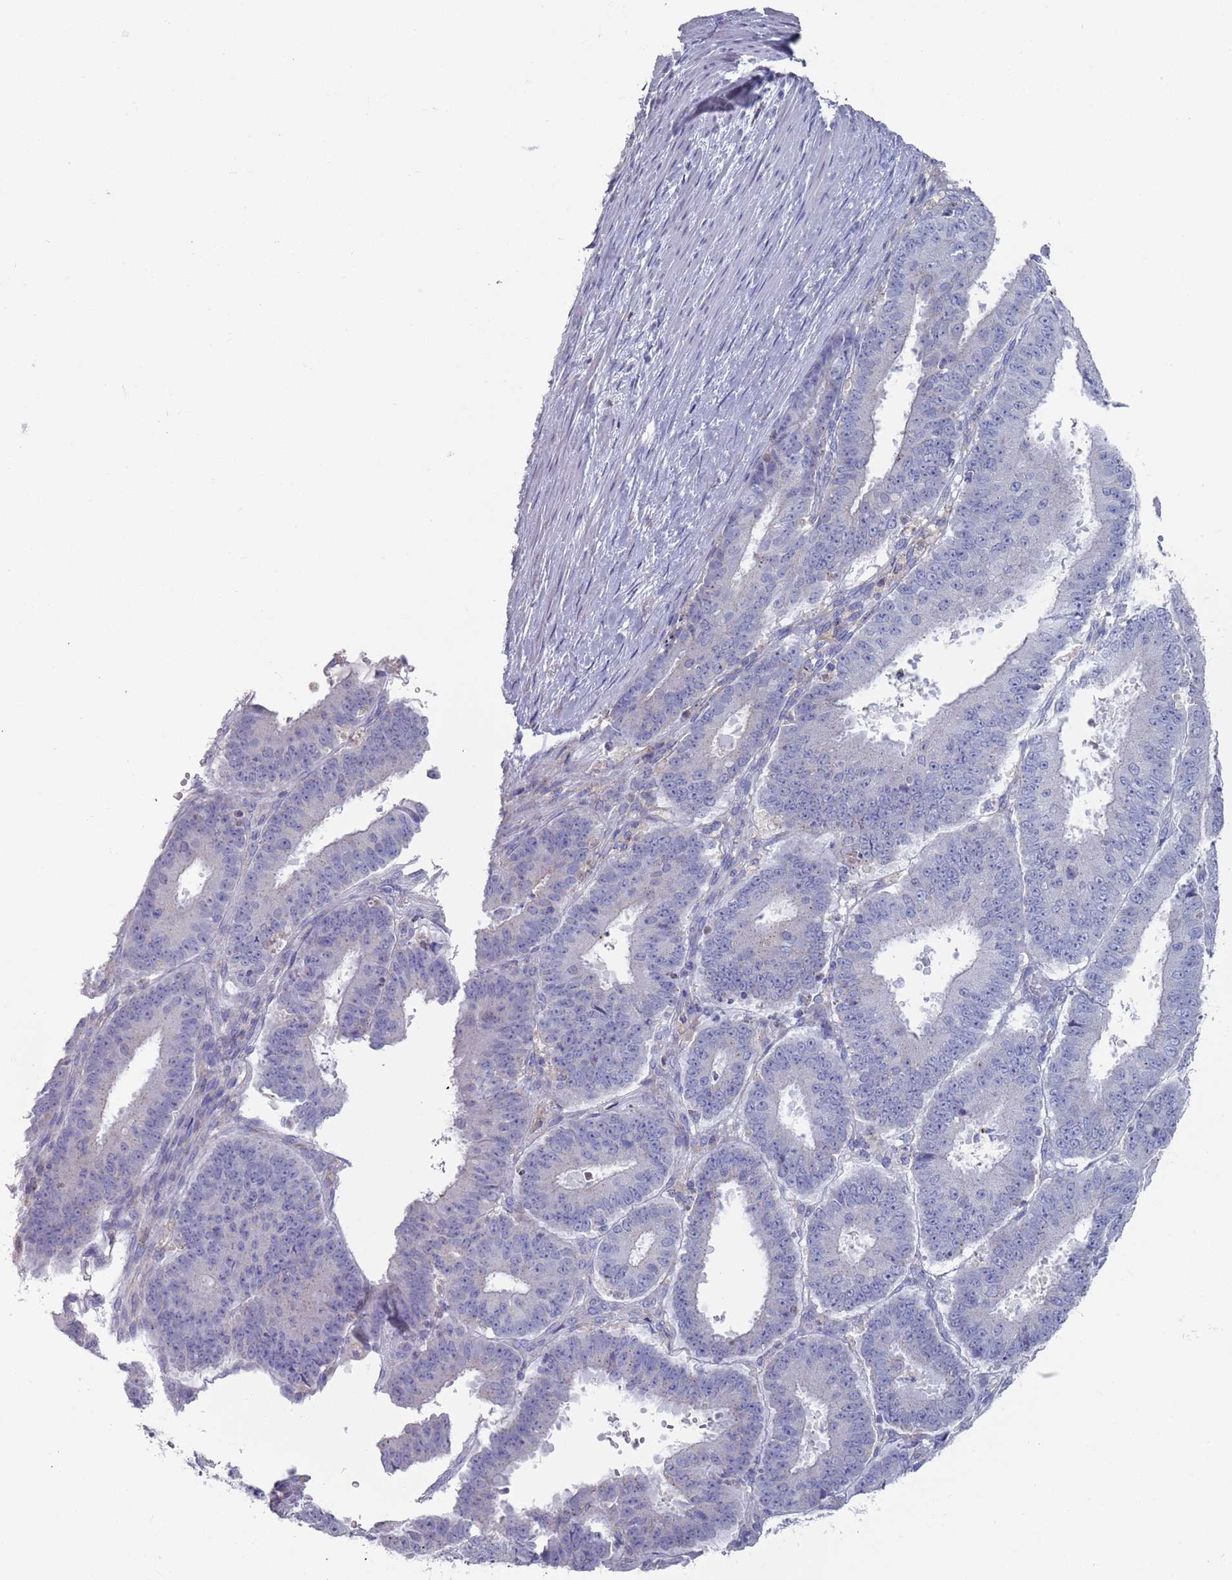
{"staining": {"intensity": "negative", "quantity": "none", "location": "none"}, "tissue": "ovarian cancer", "cell_type": "Tumor cells", "image_type": "cancer", "snomed": [{"axis": "morphology", "description": "Carcinoma, endometroid"}, {"axis": "topography", "description": "Appendix"}, {"axis": "topography", "description": "Ovary"}], "caption": "High power microscopy micrograph of an immunohistochemistry photomicrograph of ovarian endometroid carcinoma, revealing no significant positivity in tumor cells. (Brightfield microscopy of DAB immunohistochemistry at high magnification).", "gene": "MAT1A", "patient": {"sex": "female", "age": 42}}